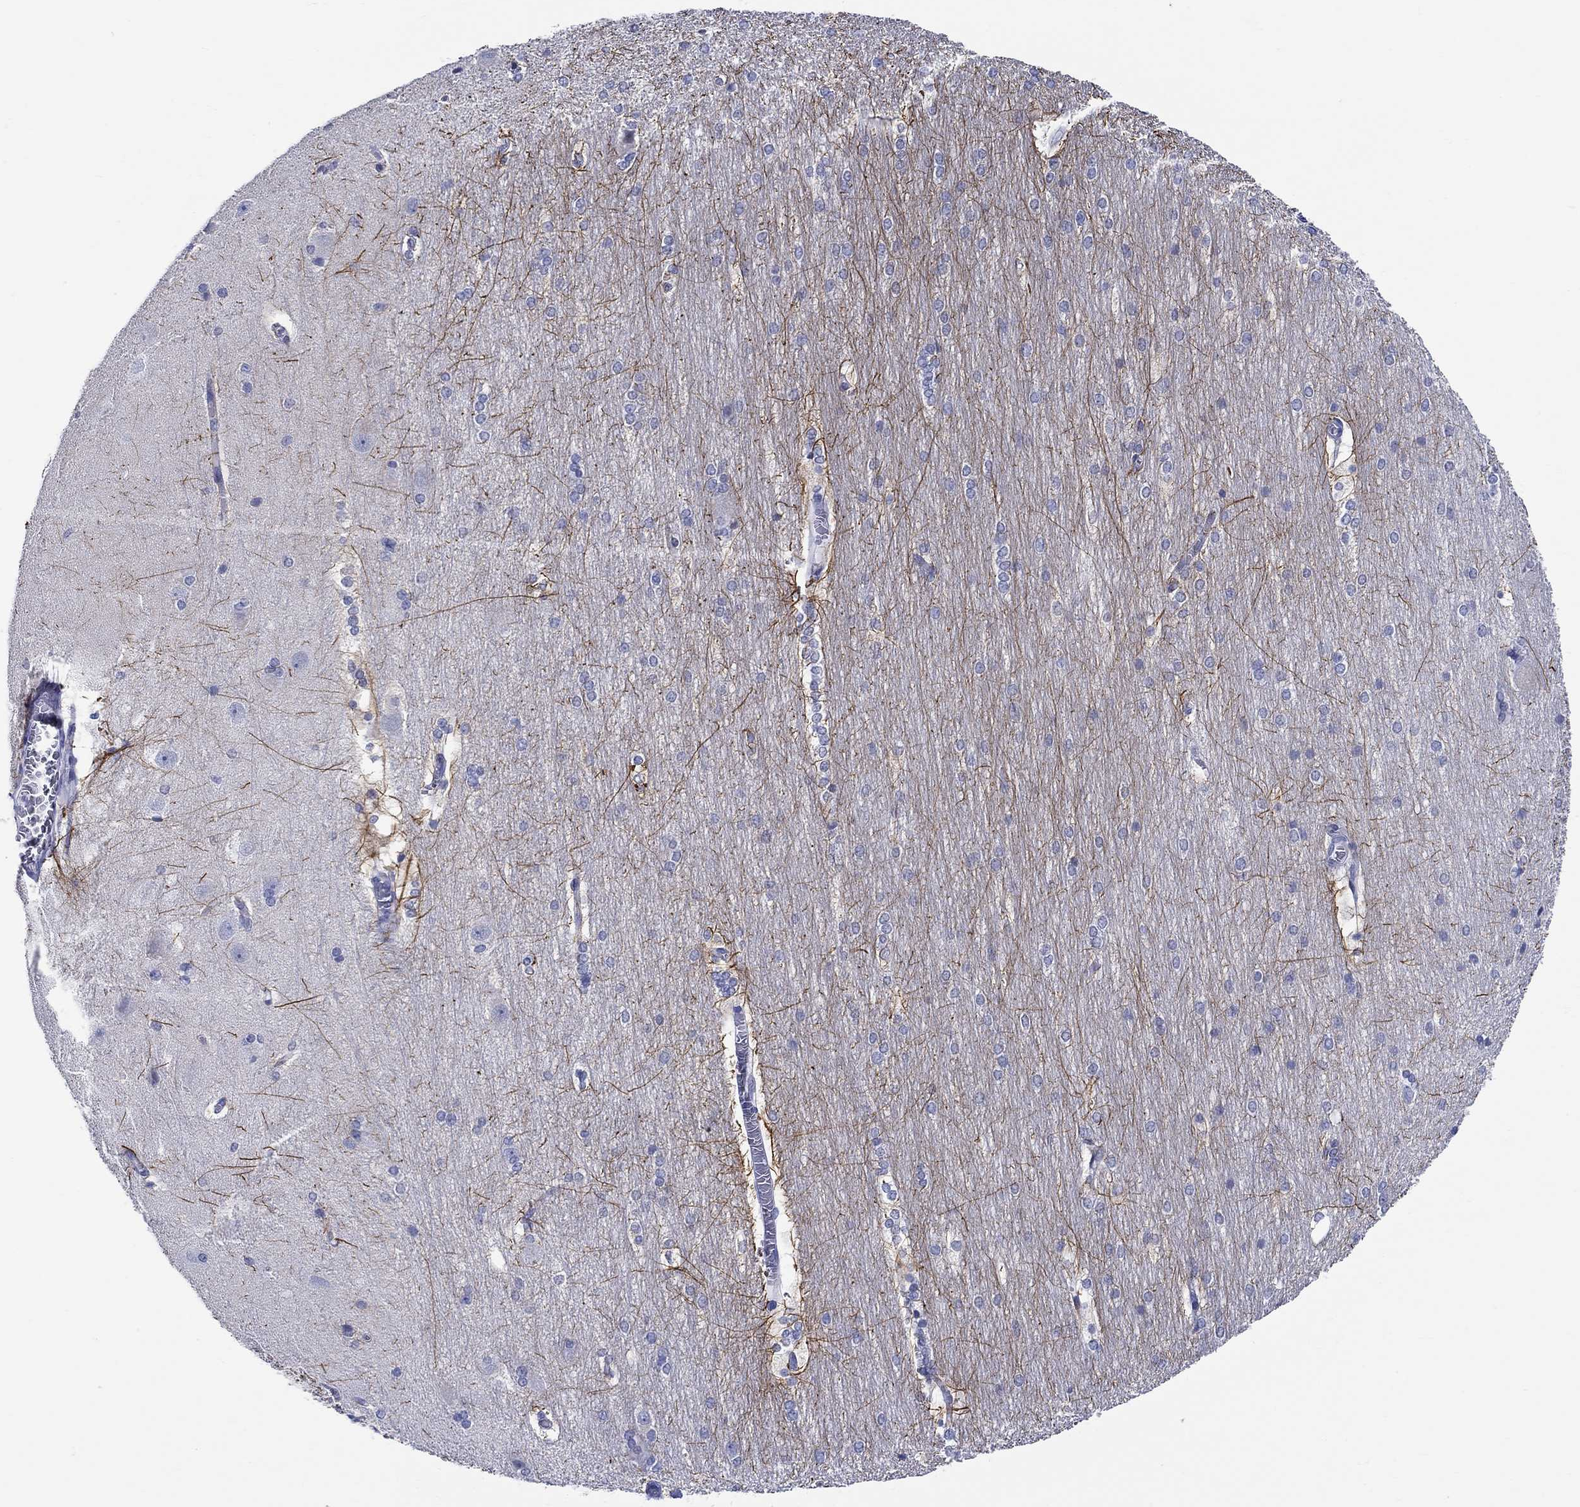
{"staining": {"intensity": "strong", "quantity": "<25%", "location": "cytoplasmic/membranous"}, "tissue": "hippocampus", "cell_type": "Glial cells", "image_type": "normal", "snomed": [{"axis": "morphology", "description": "Normal tissue, NOS"}, {"axis": "topography", "description": "Cerebral cortex"}, {"axis": "topography", "description": "Hippocampus"}], "caption": "High-power microscopy captured an immunohistochemistry photomicrograph of unremarkable hippocampus, revealing strong cytoplasmic/membranous staining in about <25% of glial cells. (Brightfield microscopy of DAB IHC at high magnification).", "gene": "CRYGS", "patient": {"sex": "female", "age": 19}}